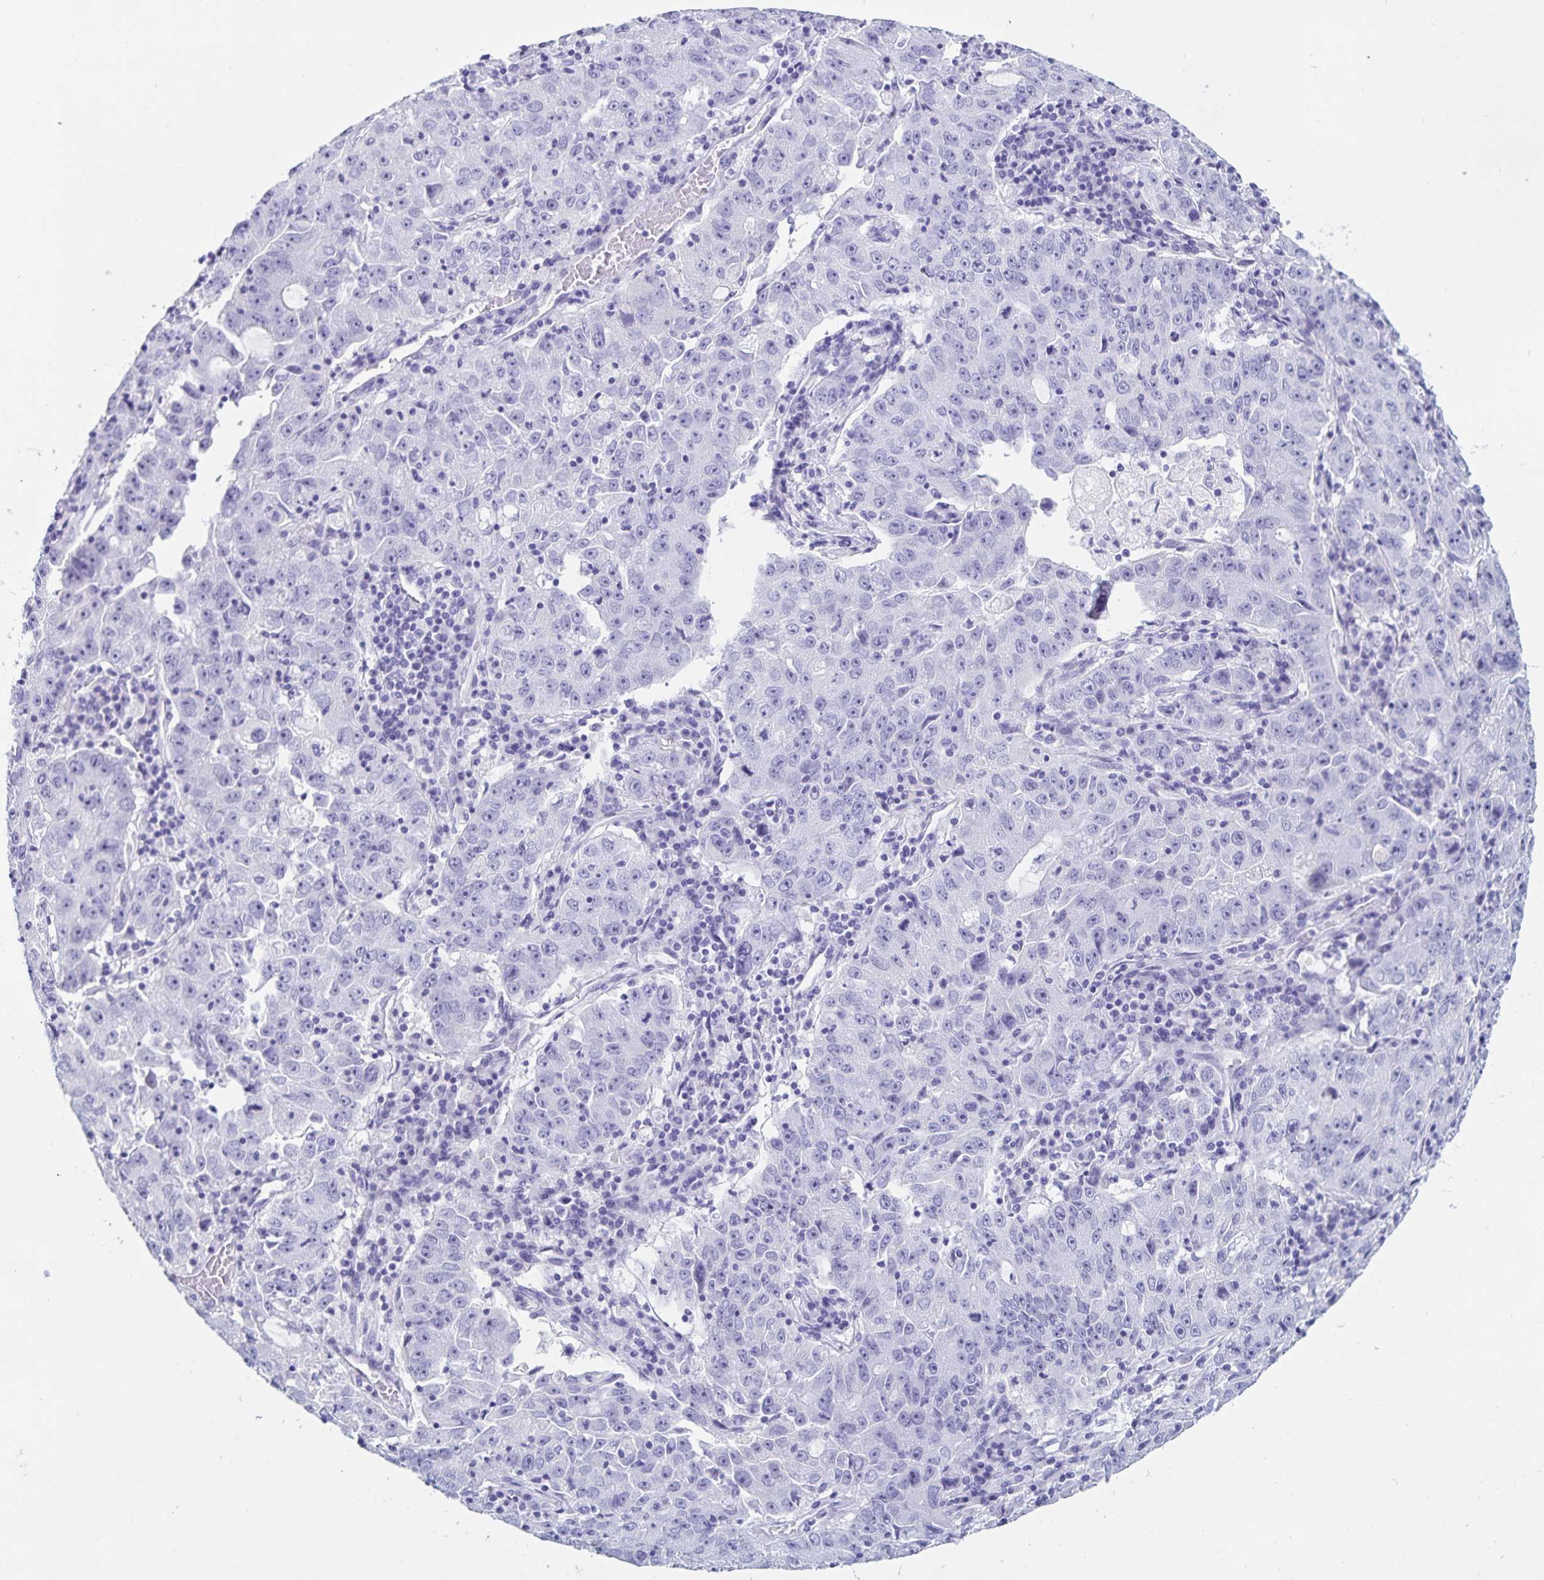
{"staining": {"intensity": "negative", "quantity": "none", "location": "none"}, "tissue": "lung cancer", "cell_type": "Tumor cells", "image_type": "cancer", "snomed": [{"axis": "morphology", "description": "Normal morphology"}, {"axis": "morphology", "description": "Adenocarcinoma, NOS"}, {"axis": "topography", "description": "Lymph node"}, {"axis": "topography", "description": "Lung"}], "caption": "DAB (3,3'-diaminobenzidine) immunohistochemical staining of human lung cancer displays no significant staining in tumor cells.", "gene": "GPR137", "patient": {"sex": "female", "age": 57}}